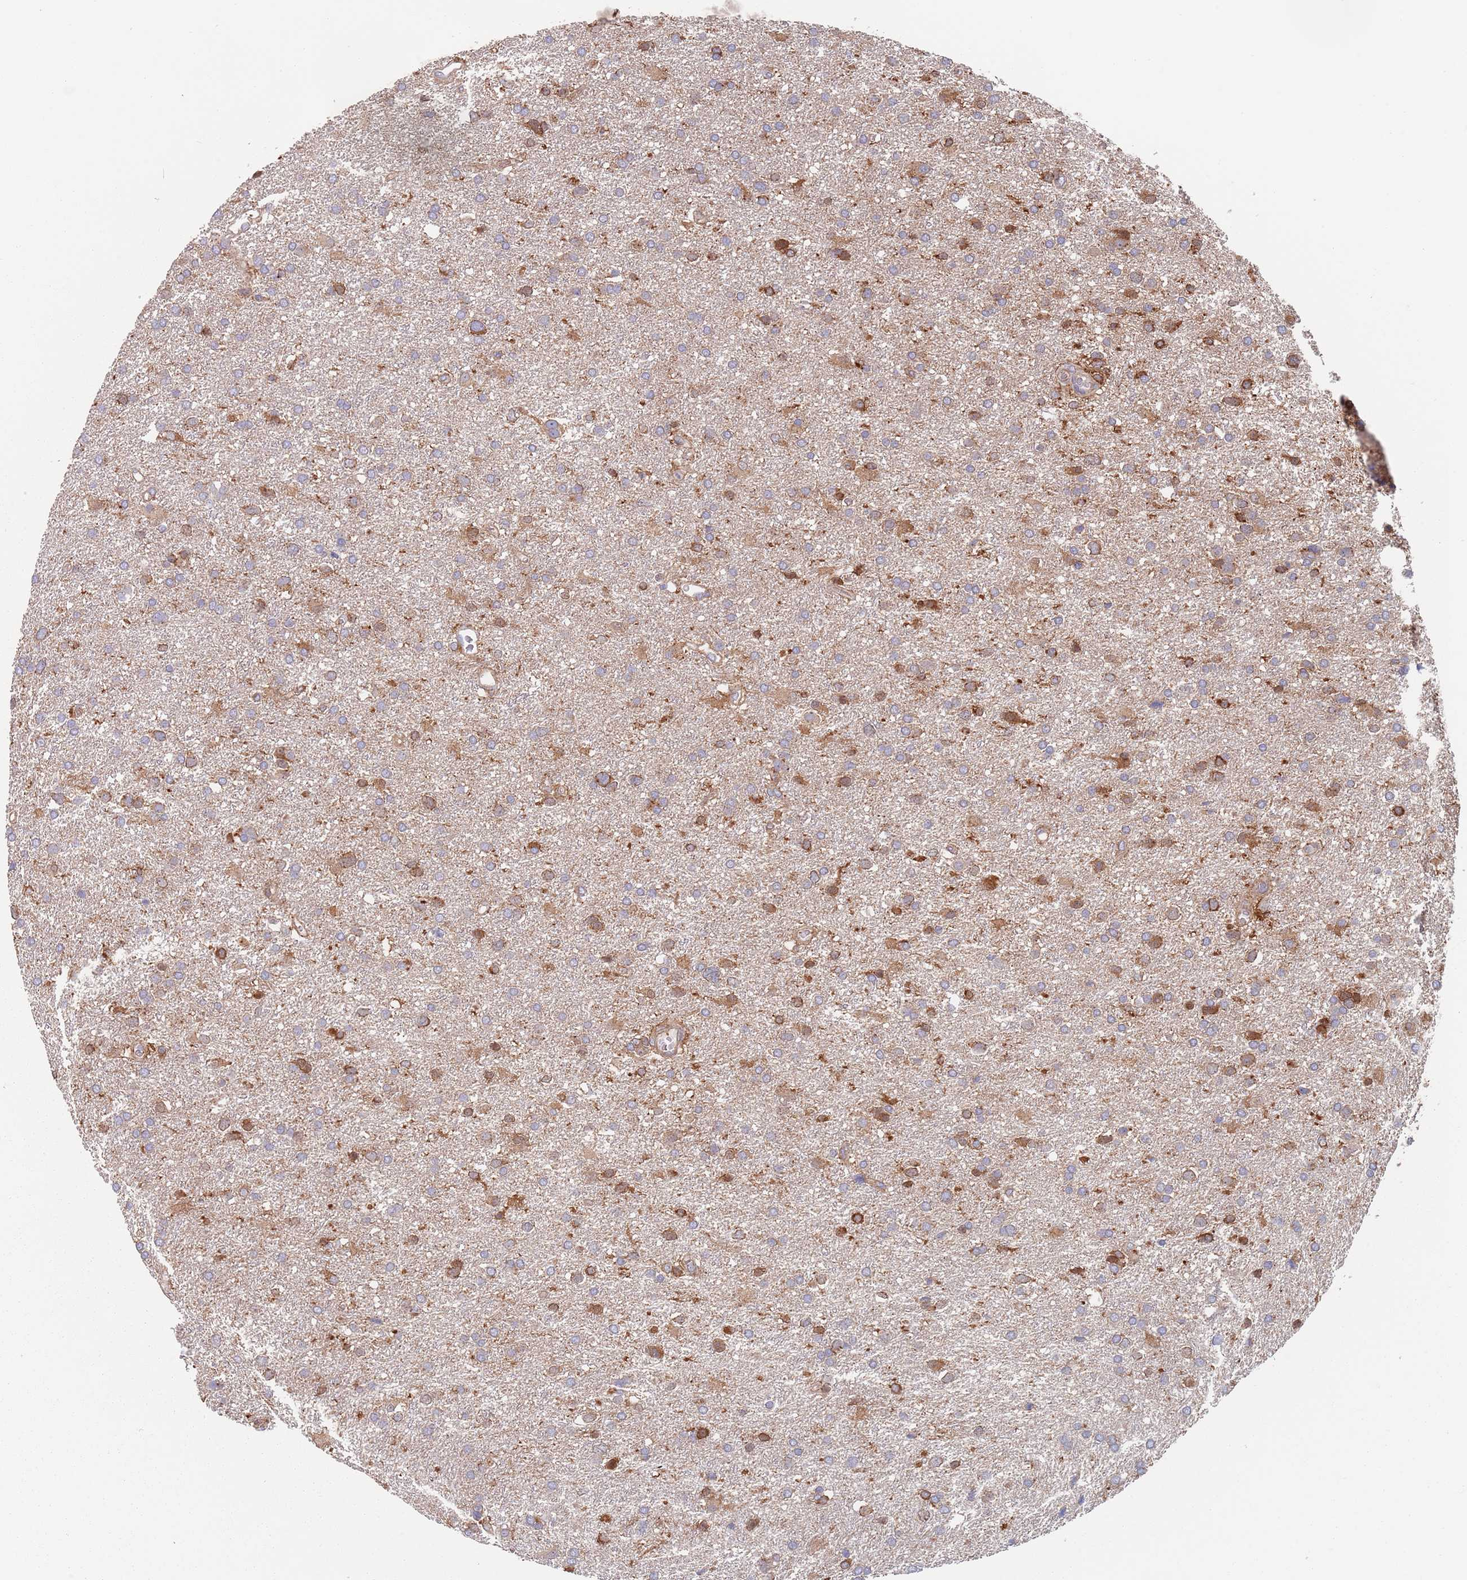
{"staining": {"intensity": "moderate", "quantity": "<25%", "location": "cytoplasmic/membranous"}, "tissue": "glioma", "cell_type": "Tumor cells", "image_type": "cancer", "snomed": [{"axis": "morphology", "description": "Glioma, malignant, Low grade"}, {"axis": "topography", "description": "Brain"}], "caption": "Low-grade glioma (malignant) stained with a protein marker shows moderate staining in tumor cells.", "gene": "APPL2", "patient": {"sex": "female", "age": 32}}